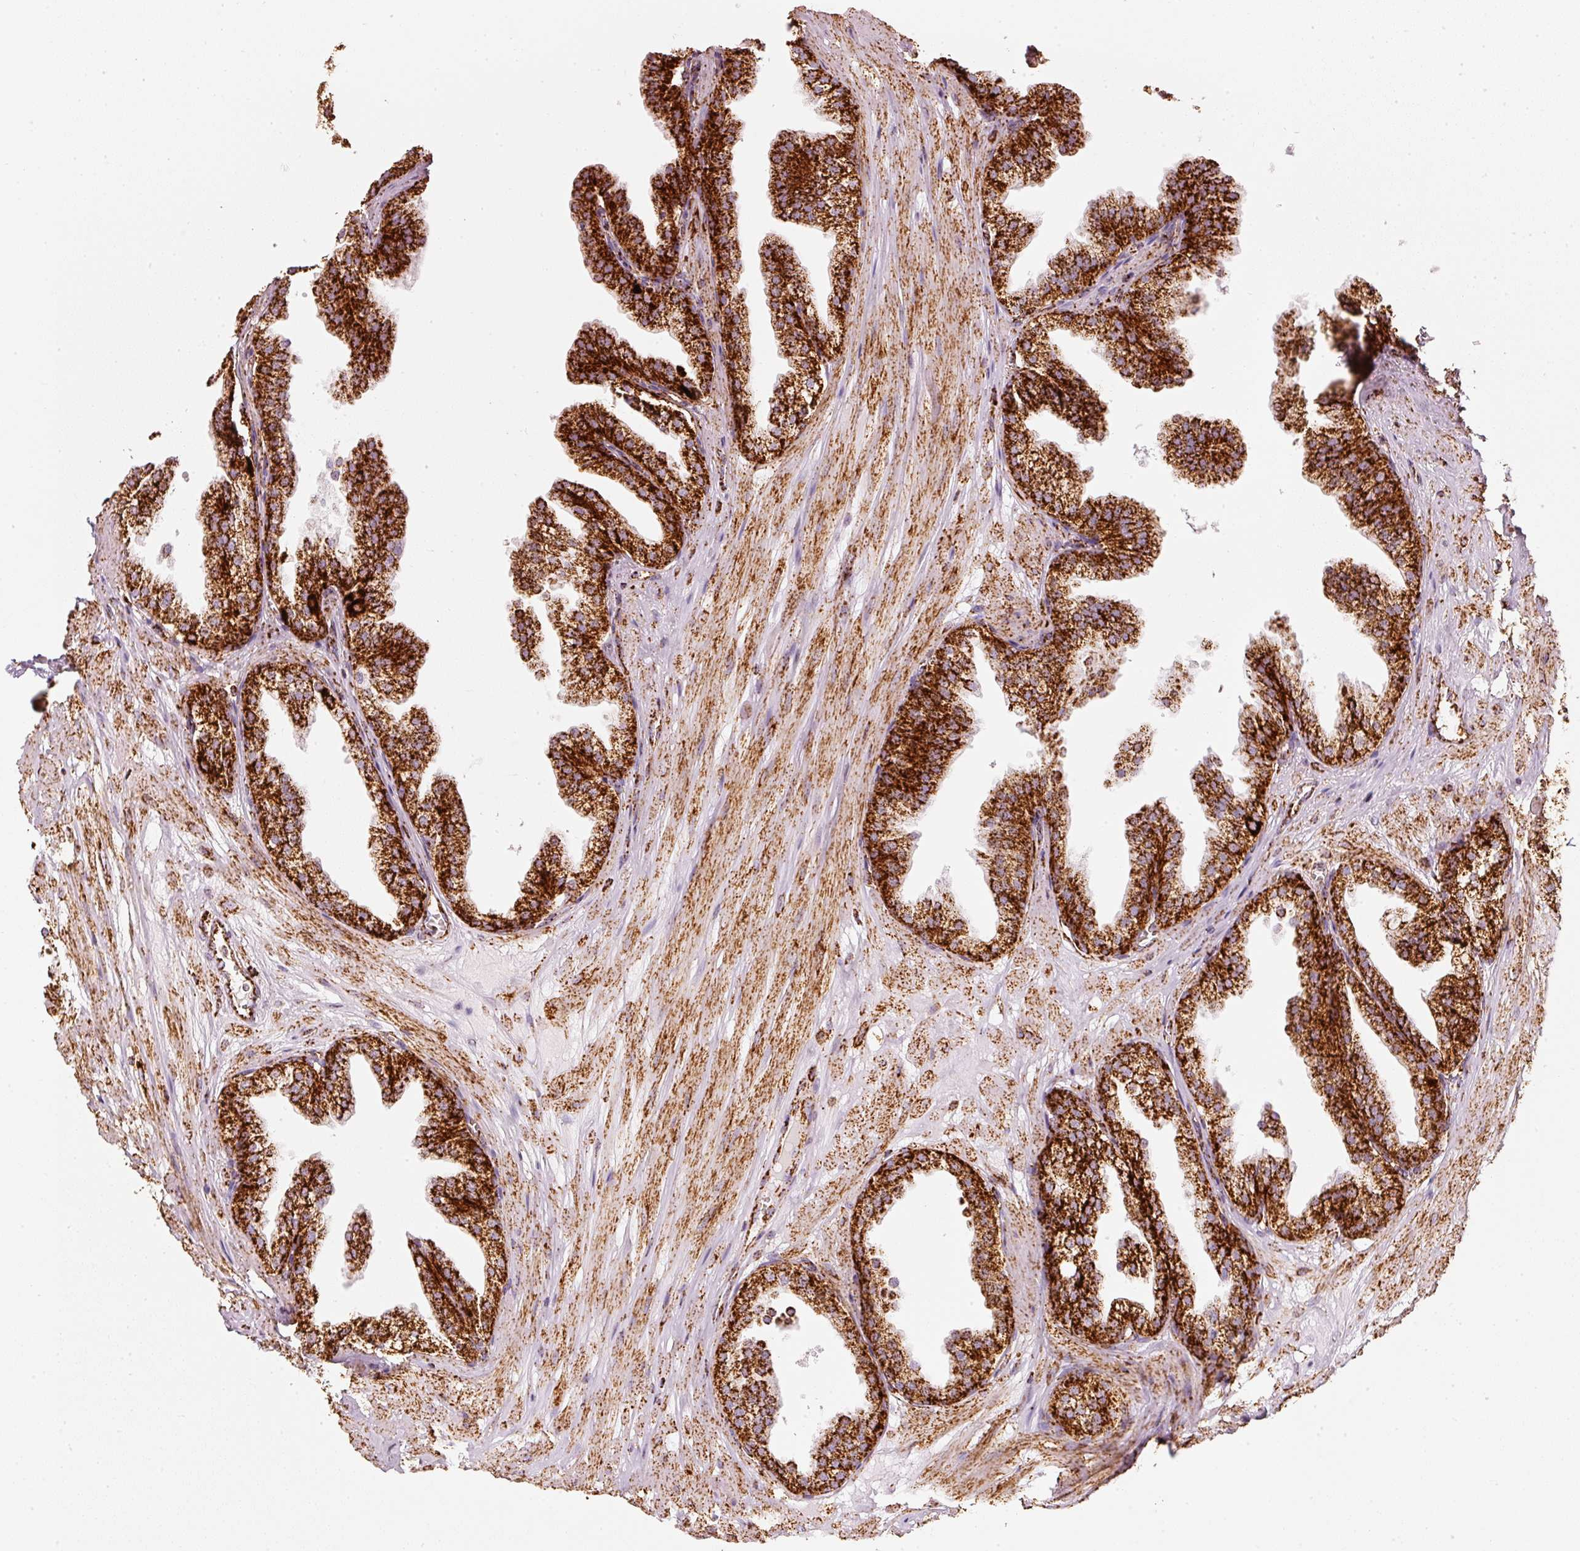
{"staining": {"intensity": "strong", "quantity": ">75%", "location": "cytoplasmic/membranous"}, "tissue": "prostate", "cell_type": "Glandular cells", "image_type": "normal", "snomed": [{"axis": "morphology", "description": "Normal tissue, NOS"}, {"axis": "topography", "description": "Prostate"}, {"axis": "topography", "description": "Peripheral nerve tissue"}], "caption": "Glandular cells demonstrate strong cytoplasmic/membranous staining in approximately >75% of cells in benign prostate.", "gene": "MT", "patient": {"sex": "male", "age": 55}}